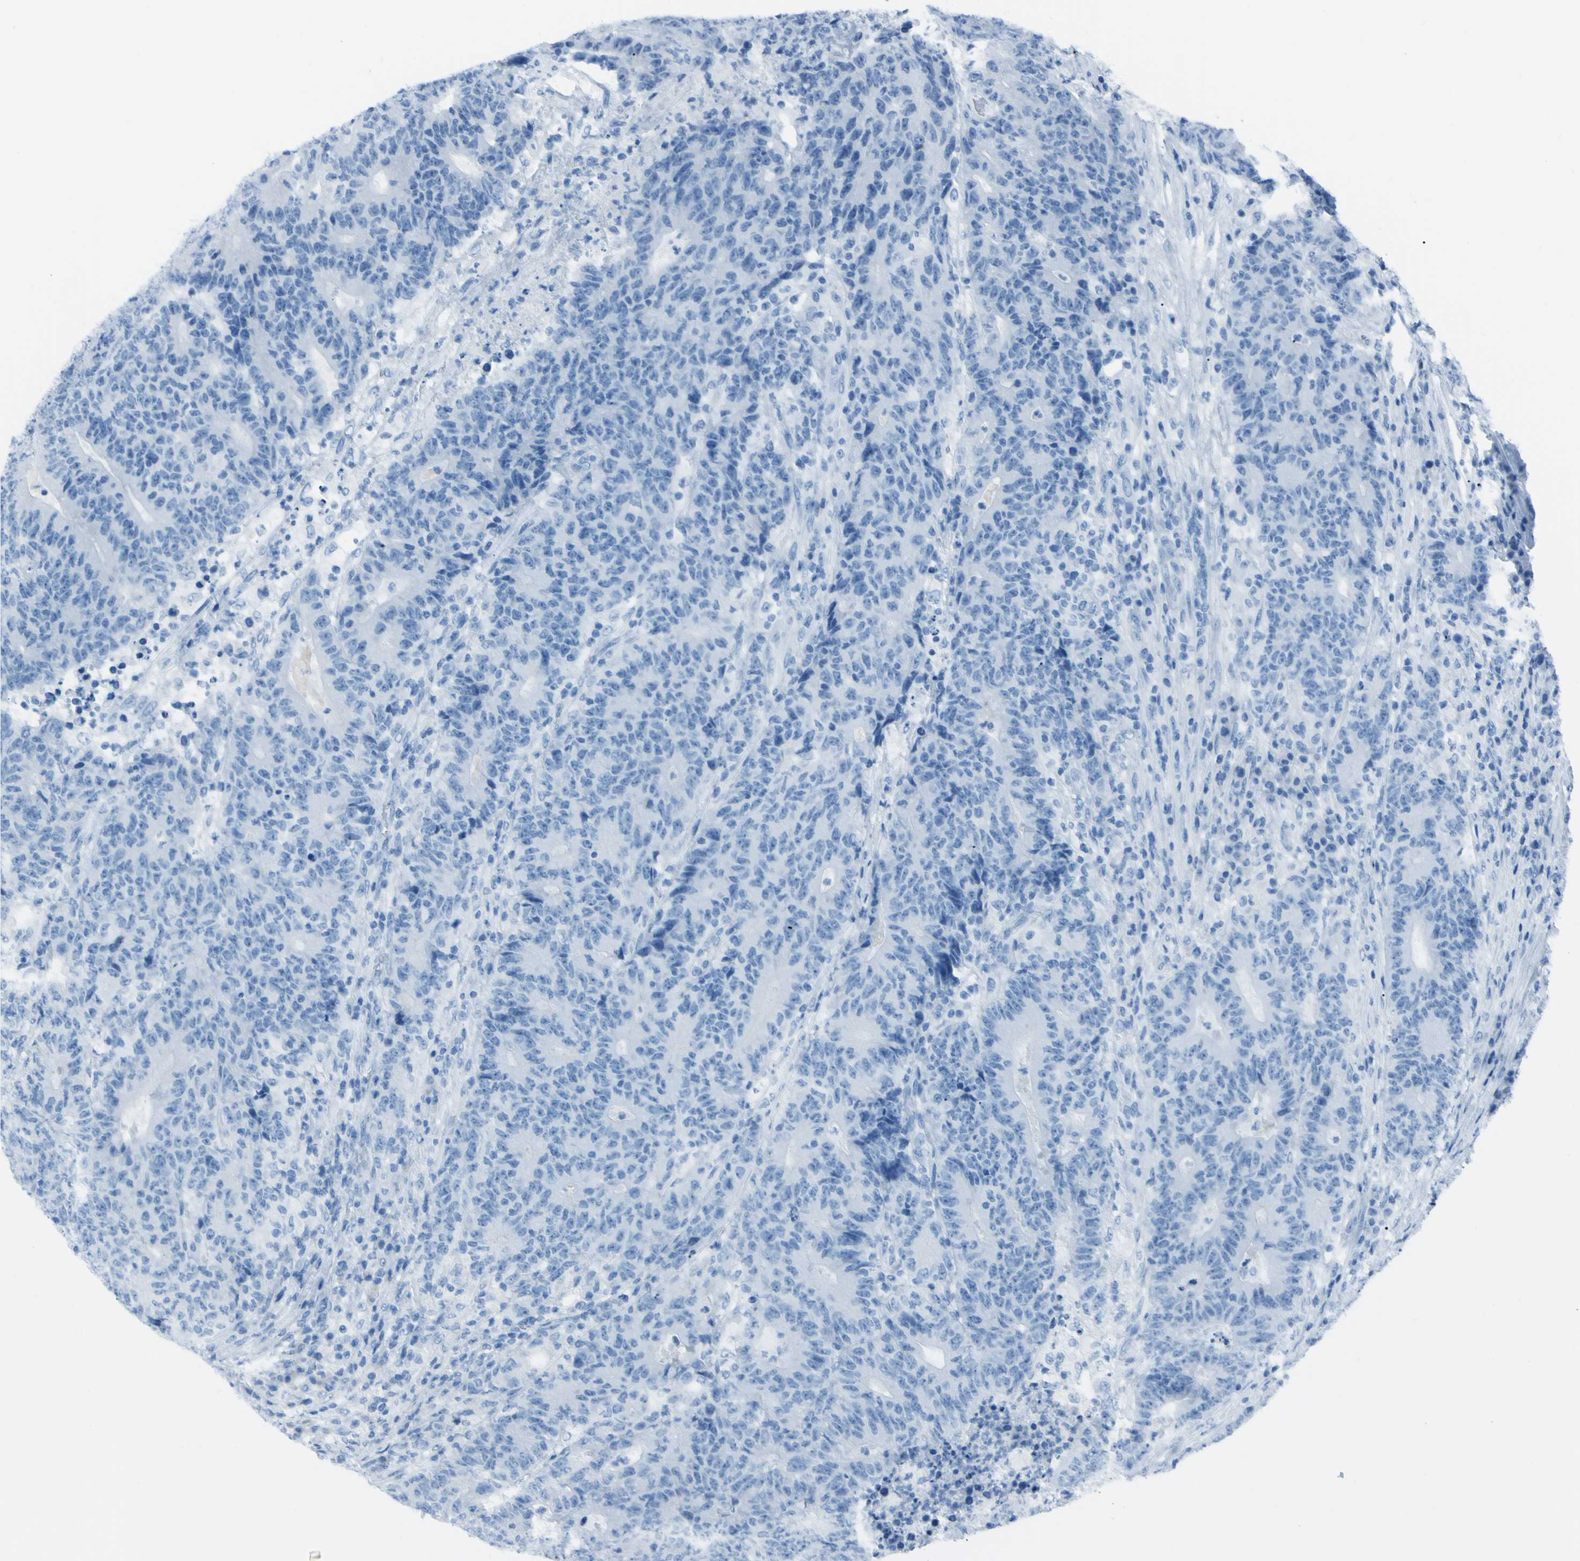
{"staining": {"intensity": "negative", "quantity": "none", "location": "none"}, "tissue": "colorectal cancer", "cell_type": "Tumor cells", "image_type": "cancer", "snomed": [{"axis": "morphology", "description": "Normal tissue, NOS"}, {"axis": "morphology", "description": "Adenocarcinoma, NOS"}, {"axis": "topography", "description": "Colon"}], "caption": "Tumor cells show no significant positivity in adenocarcinoma (colorectal).", "gene": "TFPI2", "patient": {"sex": "female", "age": 75}}